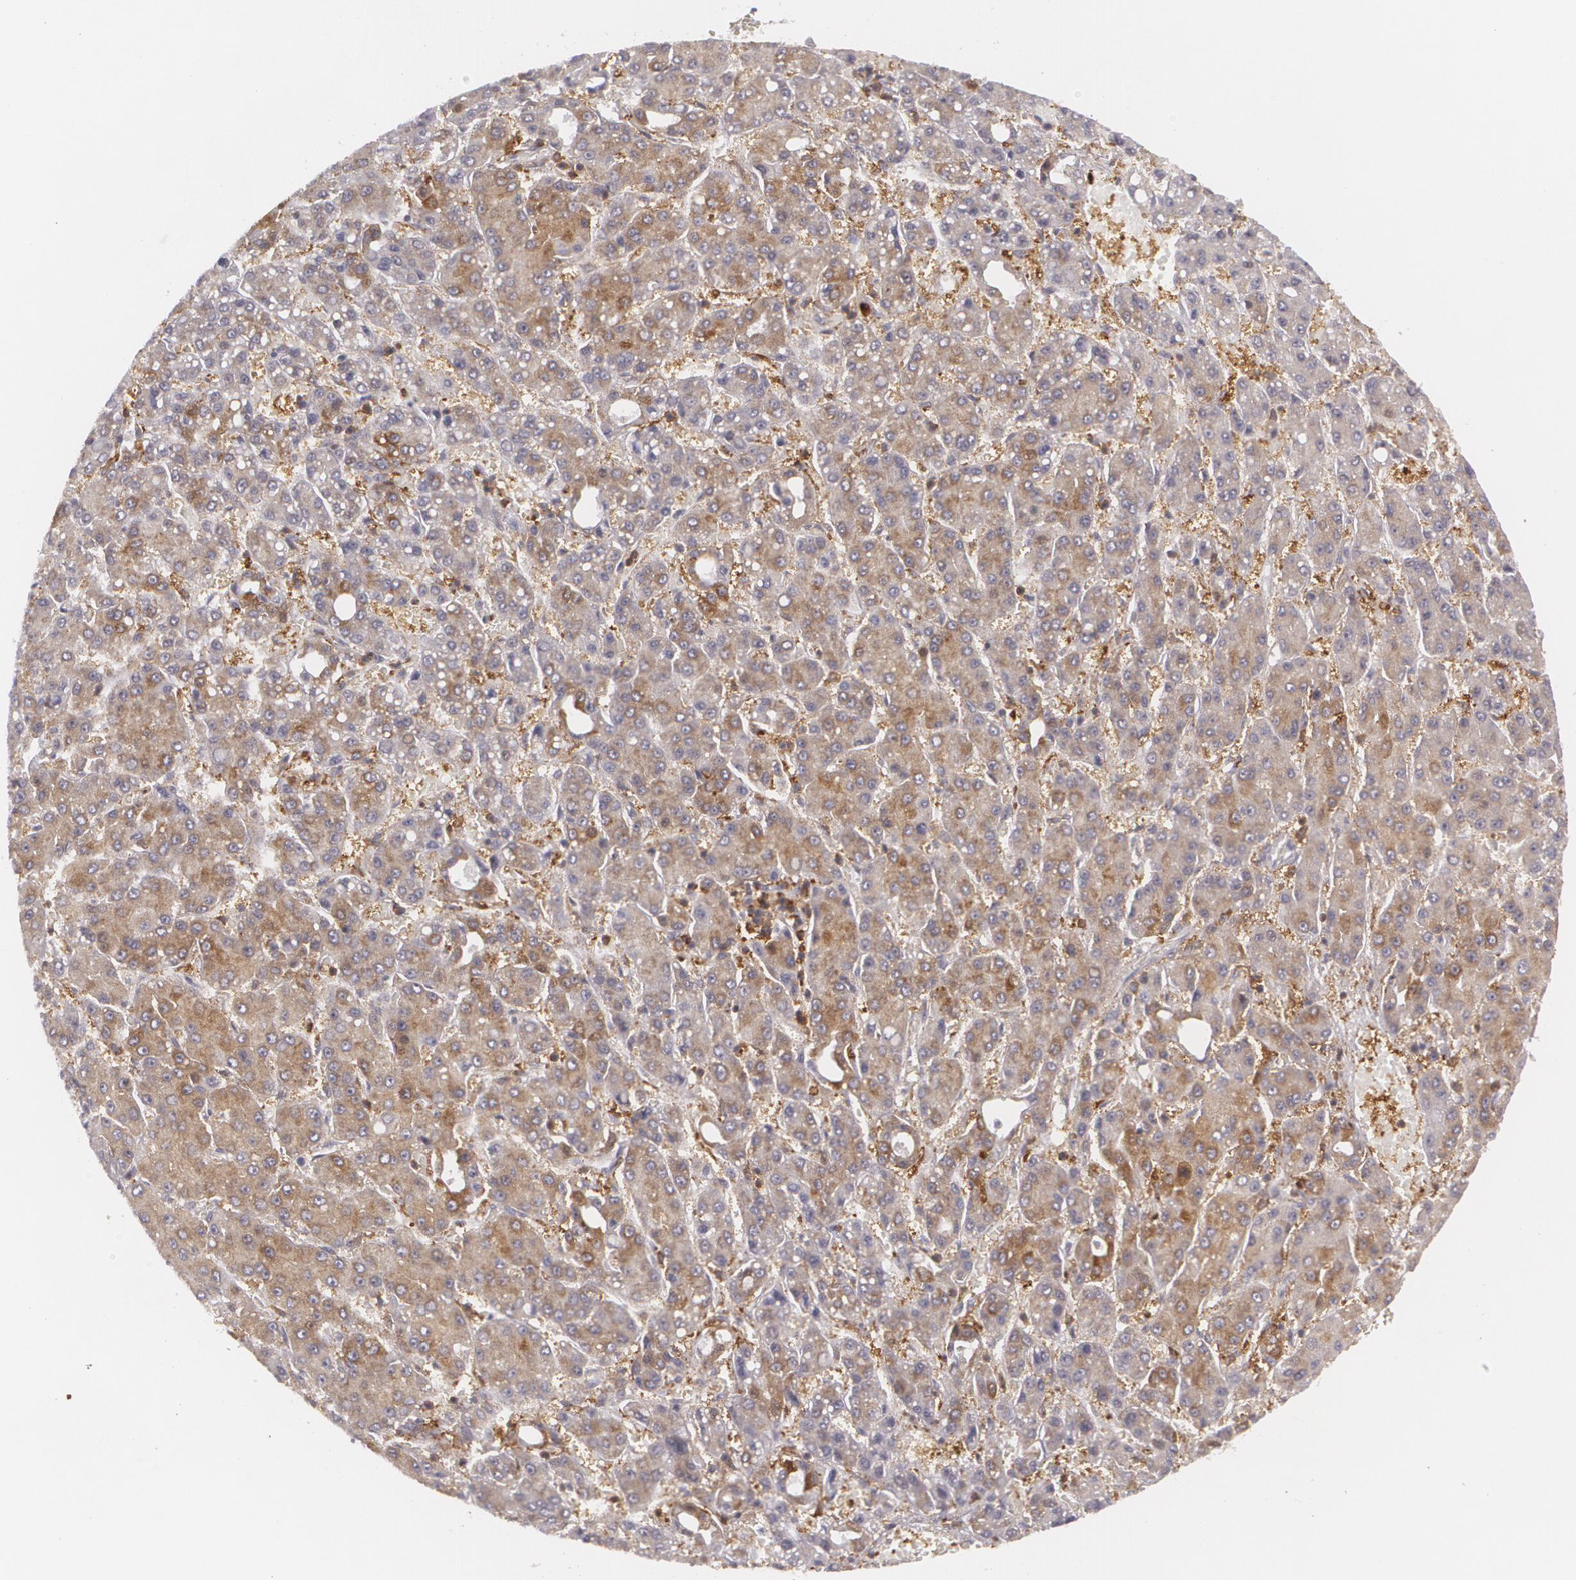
{"staining": {"intensity": "moderate", "quantity": "25%-75%", "location": "cytoplasmic/membranous"}, "tissue": "liver cancer", "cell_type": "Tumor cells", "image_type": "cancer", "snomed": [{"axis": "morphology", "description": "Carcinoma, Hepatocellular, NOS"}, {"axis": "topography", "description": "Liver"}], "caption": "IHC photomicrograph of neoplastic tissue: liver cancer stained using immunohistochemistry displays medium levels of moderate protein expression localized specifically in the cytoplasmic/membranous of tumor cells, appearing as a cytoplasmic/membranous brown color.", "gene": "BIN1", "patient": {"sex": "male", "age": 69}}